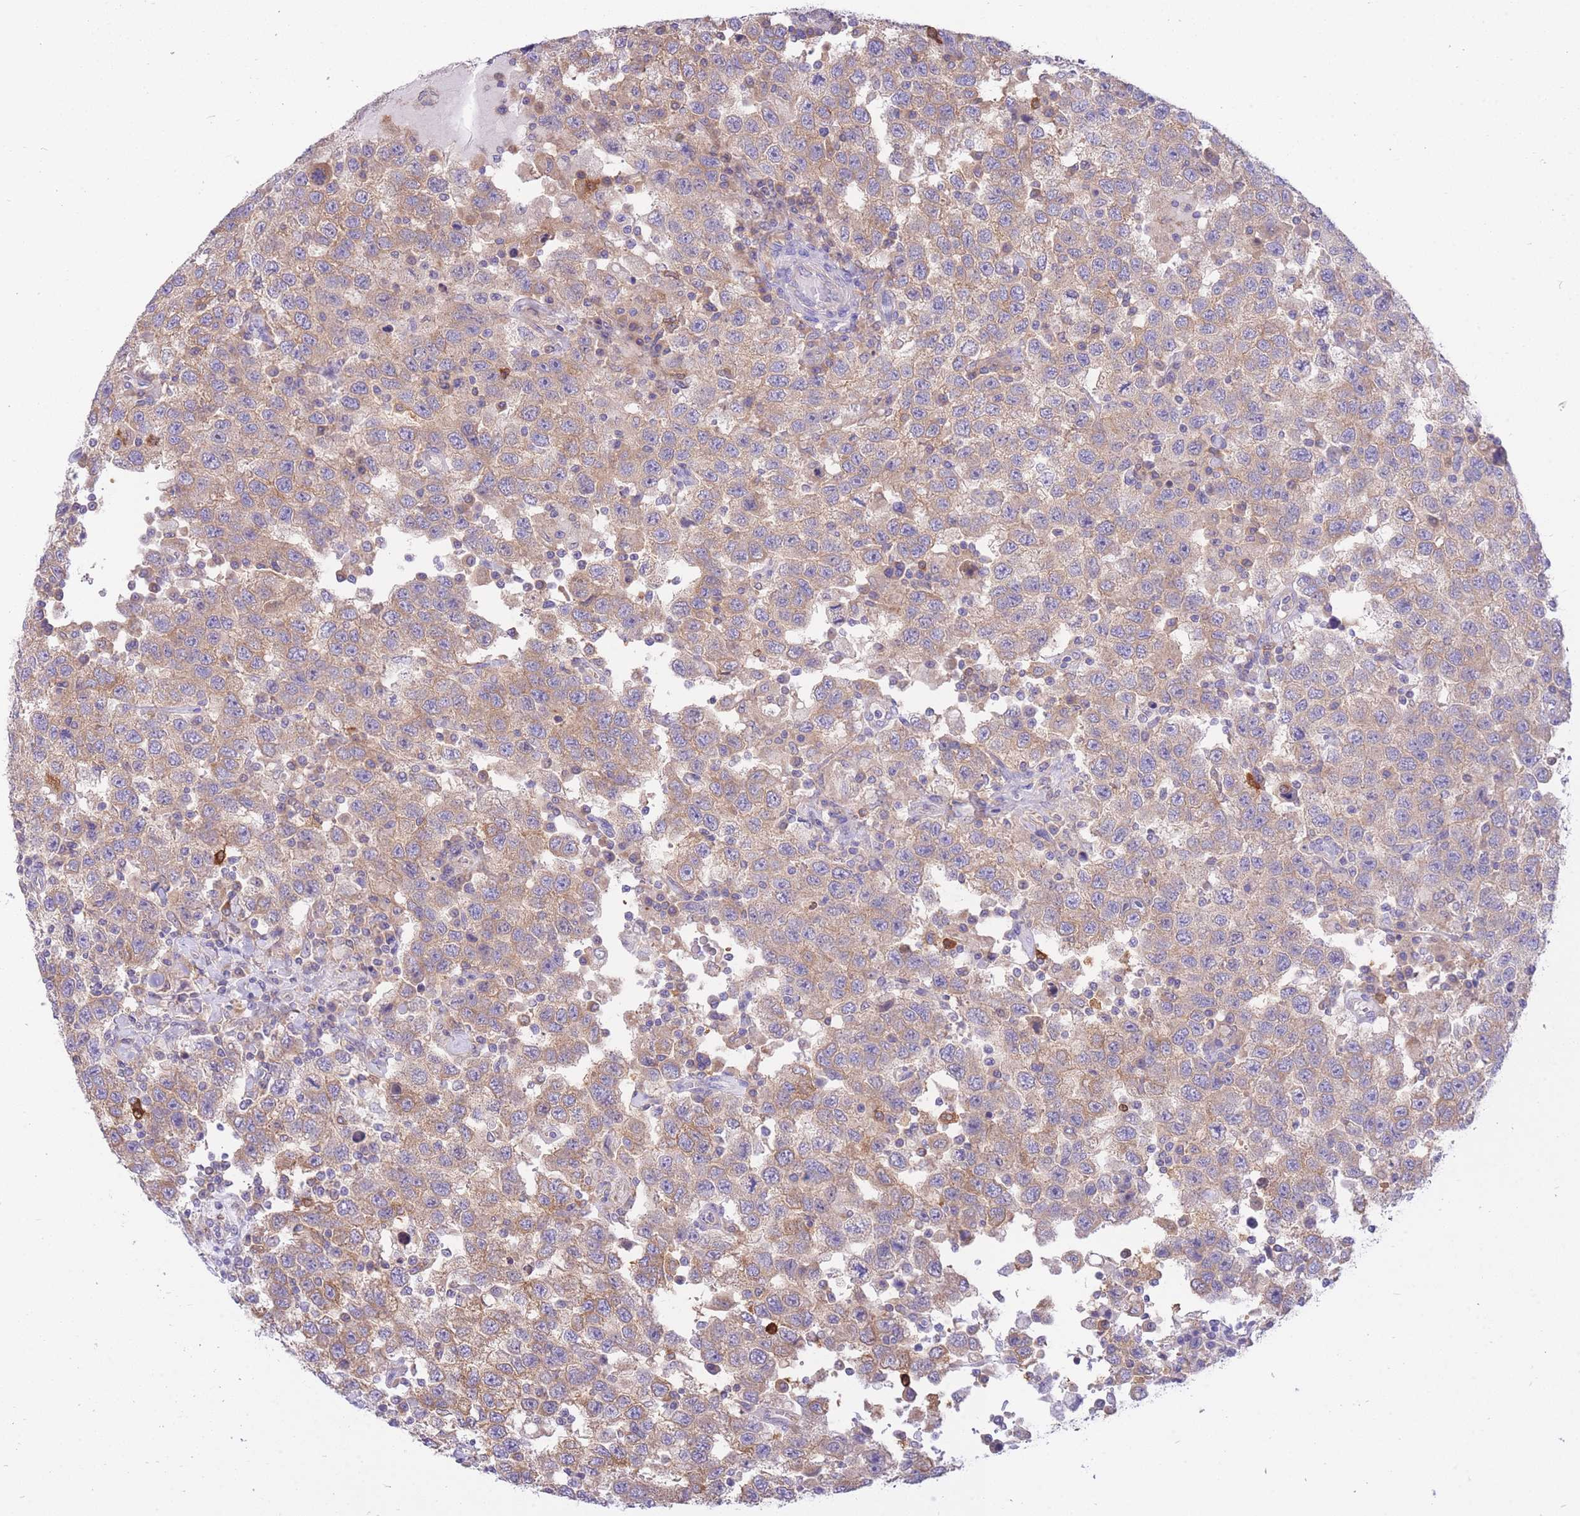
{"staining": {"intensity": "weak", "quantity": ">75%", "location": "cytoplasmic/membranous"}, "tissue": "testis cancer", "cell_type": "Tumor cells", "image_type": "cancer", "snomed": [{"axis": "morphology", "description": "Seminoma, NOS"}, {"axis": "topography", "description": "Testis"}], "caption": "IHC histopathology image of neoplastic tissue: testis seminoma stained using IHC reveals low levels of weak protein expression localized specifically in the cytoplasmic/membranous of tumor cells, appearing as a cytoplasmic/membranous brown color.", "gene": "NAMPT", "patient": {"sex": "male", "age": 41}}